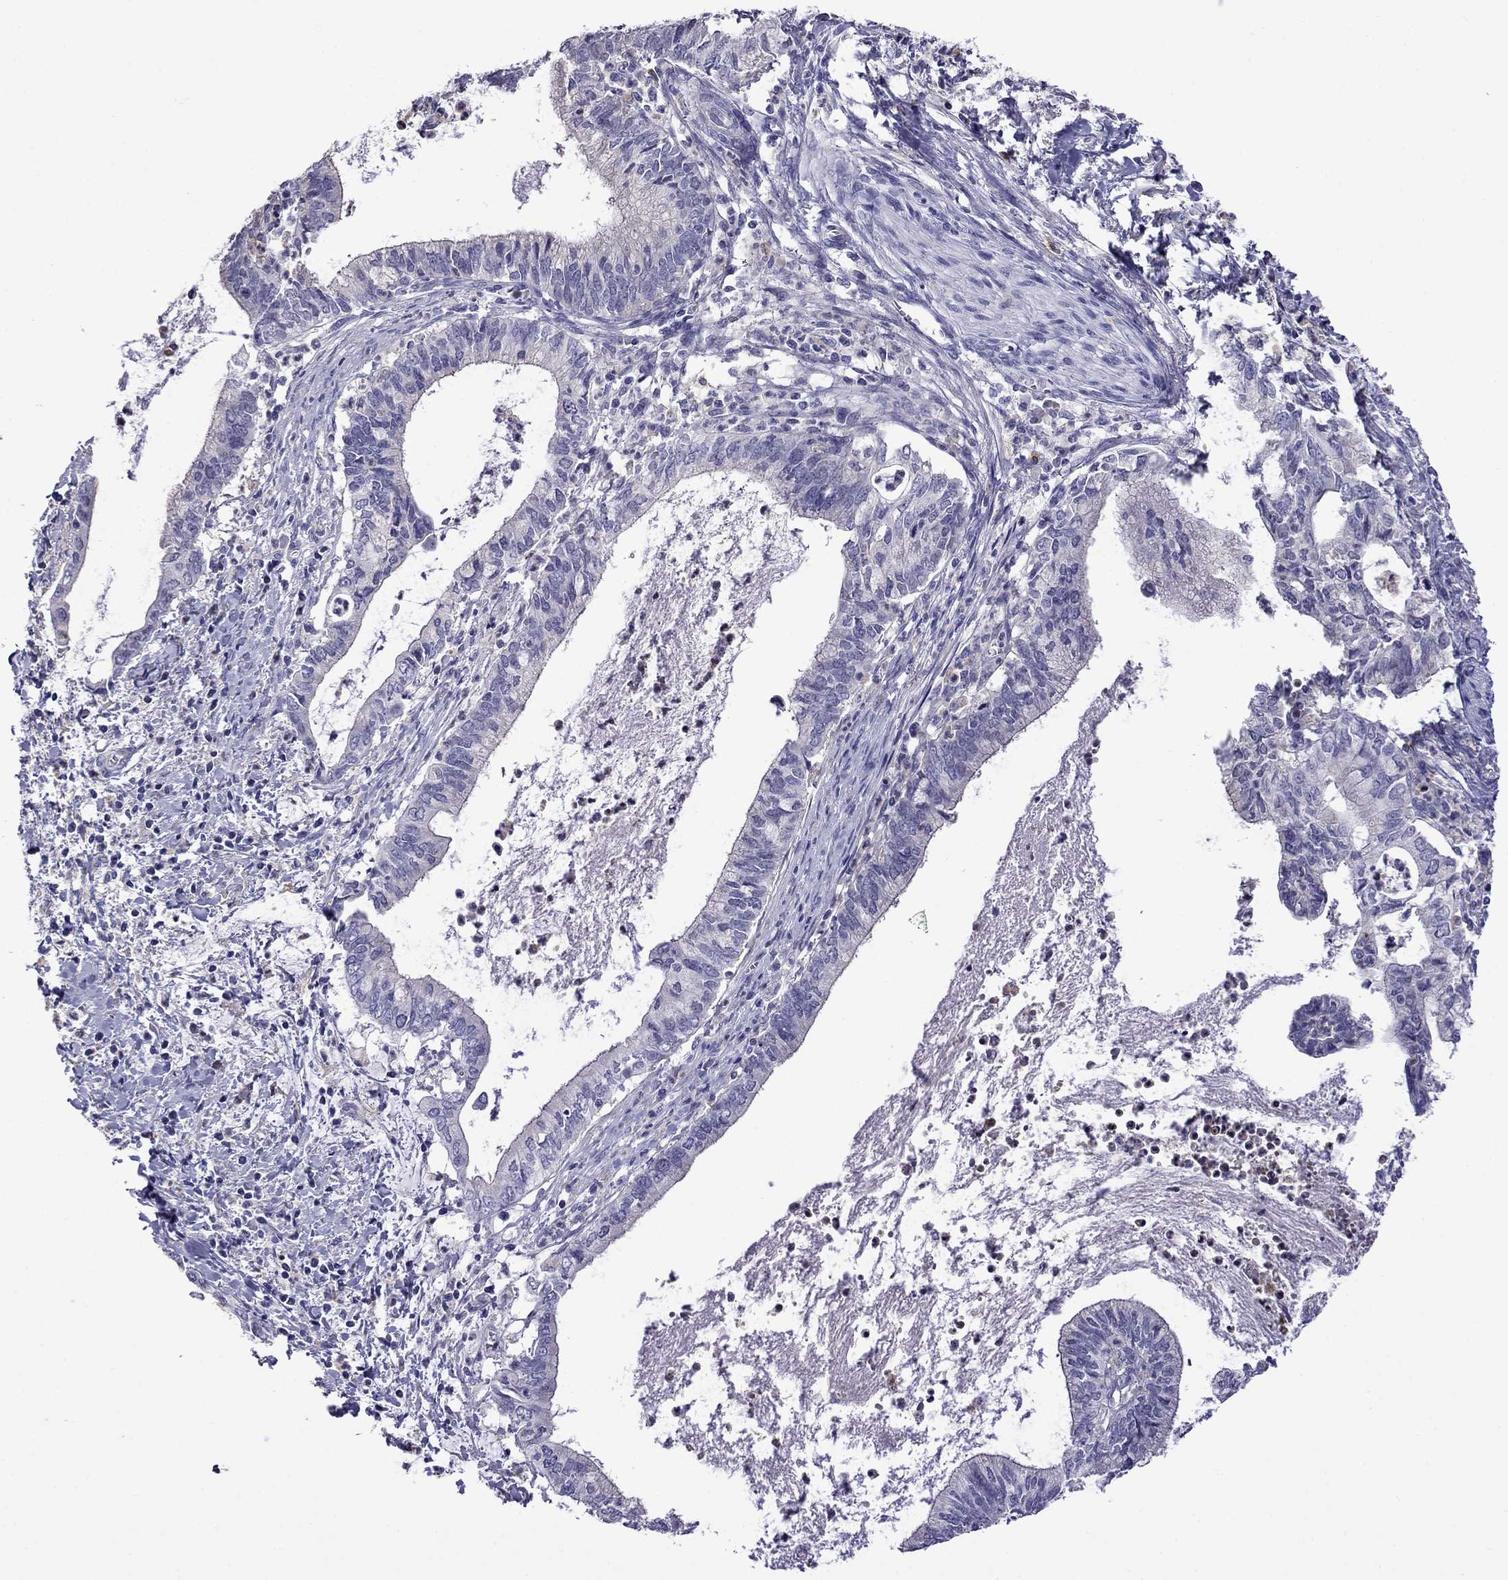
{"staining": {"intensity": "negative", "quantity": "none", "location": "none"}, "tissue": "cervical cancer", "cell_type": "Tumor cells", "image_type": "cancer", "snomed": [{"axis": "morphology", "description": "Adenocarcinoma, NOS"}, {"axis": "topography", "description": "Cervix"}], "caption": "The immunohistochemistry (IHC) micrograph has no significant staining in tumor cells of cervical cancer tissue.", "gene": "STAR", "patient": {"sex": "female", "age": 42}}